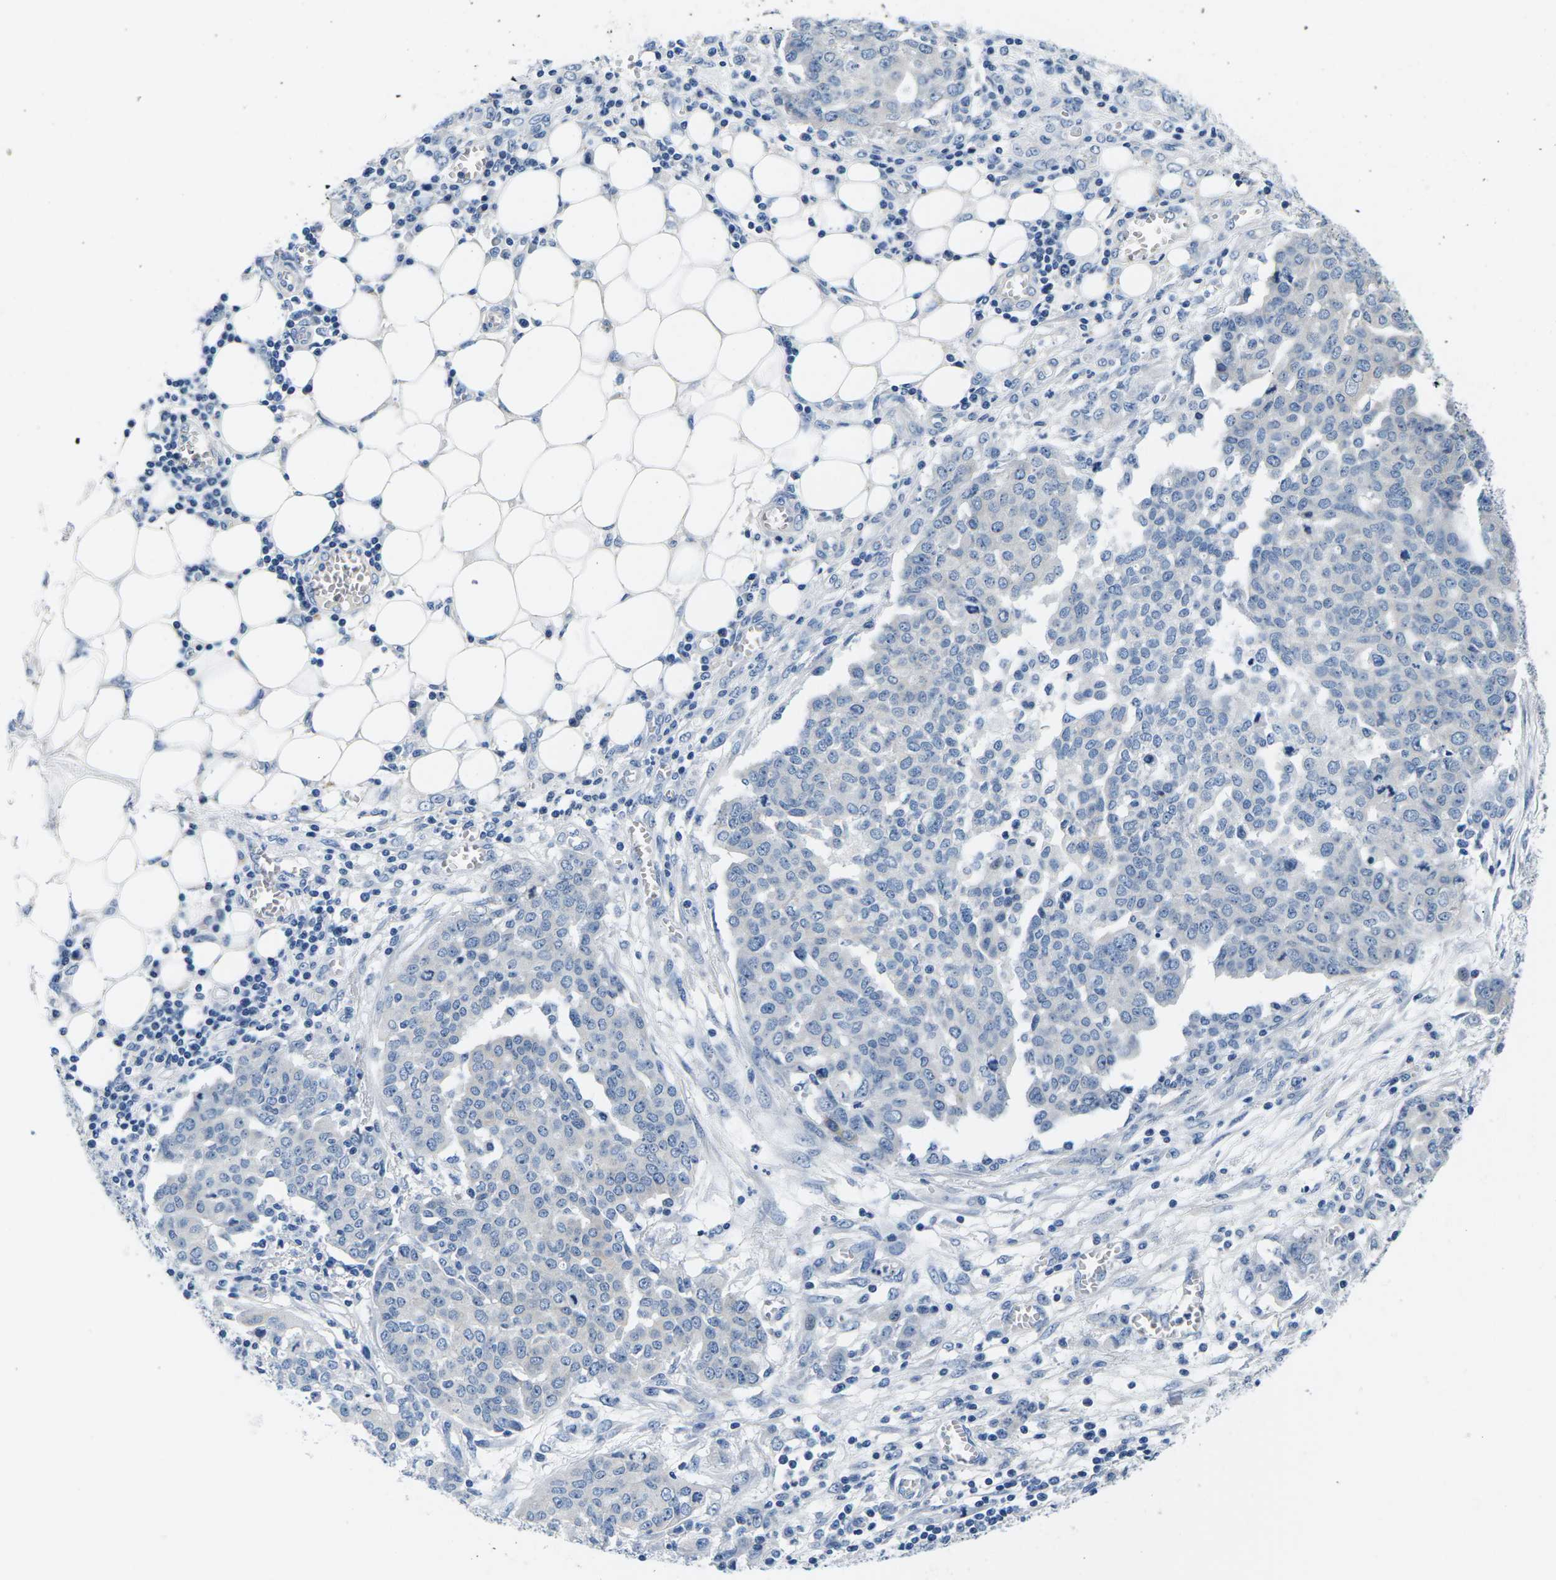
{"staining": {"intensity": "negative", "quantity": "none", "location": "none"}, "tissue": "ovarian cancer", "cell_type": "Tumor cells", "image_type": "cancer", "snomed": [{"axis": "morphology", "description": "Cystadenocarcinoma, serous, NOS"}, {"axis": "topography", "description": "Soft tissue"}, {"axis": "topography", "description": "Ovary"}], "caption": "The histopathology image reveals no significant positivity in tumor cells of ovarian serous cystadenocarcinoma.", "gene": "TSPAN2", "patient": {"sex": "female", "age": 57}}